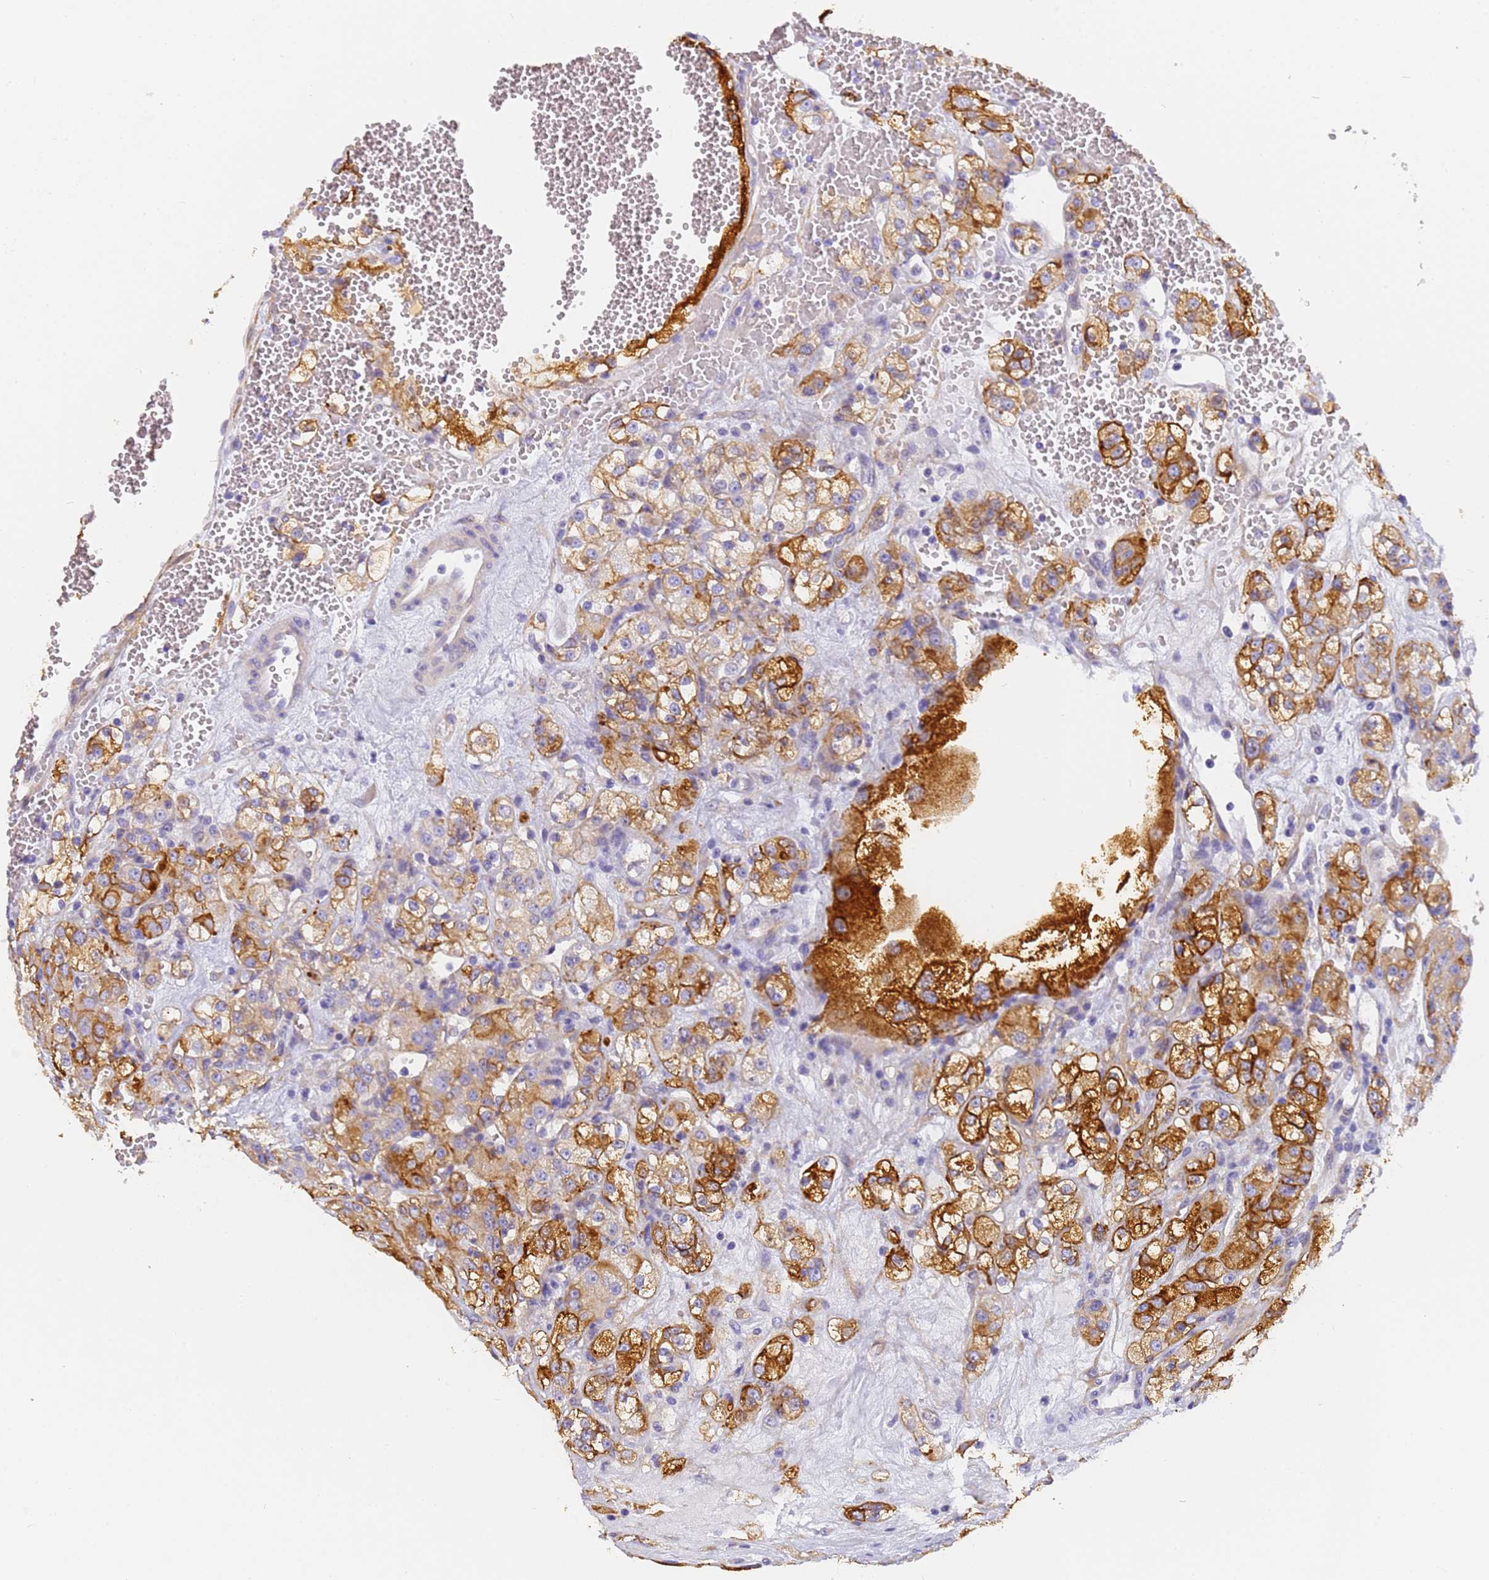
{"staining": {"intensity": "moderate", "quantity": ">75%", "location": "cytoplasmic/membranous"}, "tissue": "renal cancer", "cell_type": "Tumor cells", "image_type": "cancer", "snomed": [{"axis": "morphology", "description": "Normal tissue, NOS"}, {"axis": "morphology", "description": "Adenocarcinoma, NOS"}, {"axis": "topography", "description": "Kidney"}], "caption": "Human renal cancer stained for a protein (brown) exhibits moderate cytoplasmic/membranous positive staining in about >75% of tumor cells.", "gene": "MVB12A", "patient": {"sex": "male", "age": 61}}